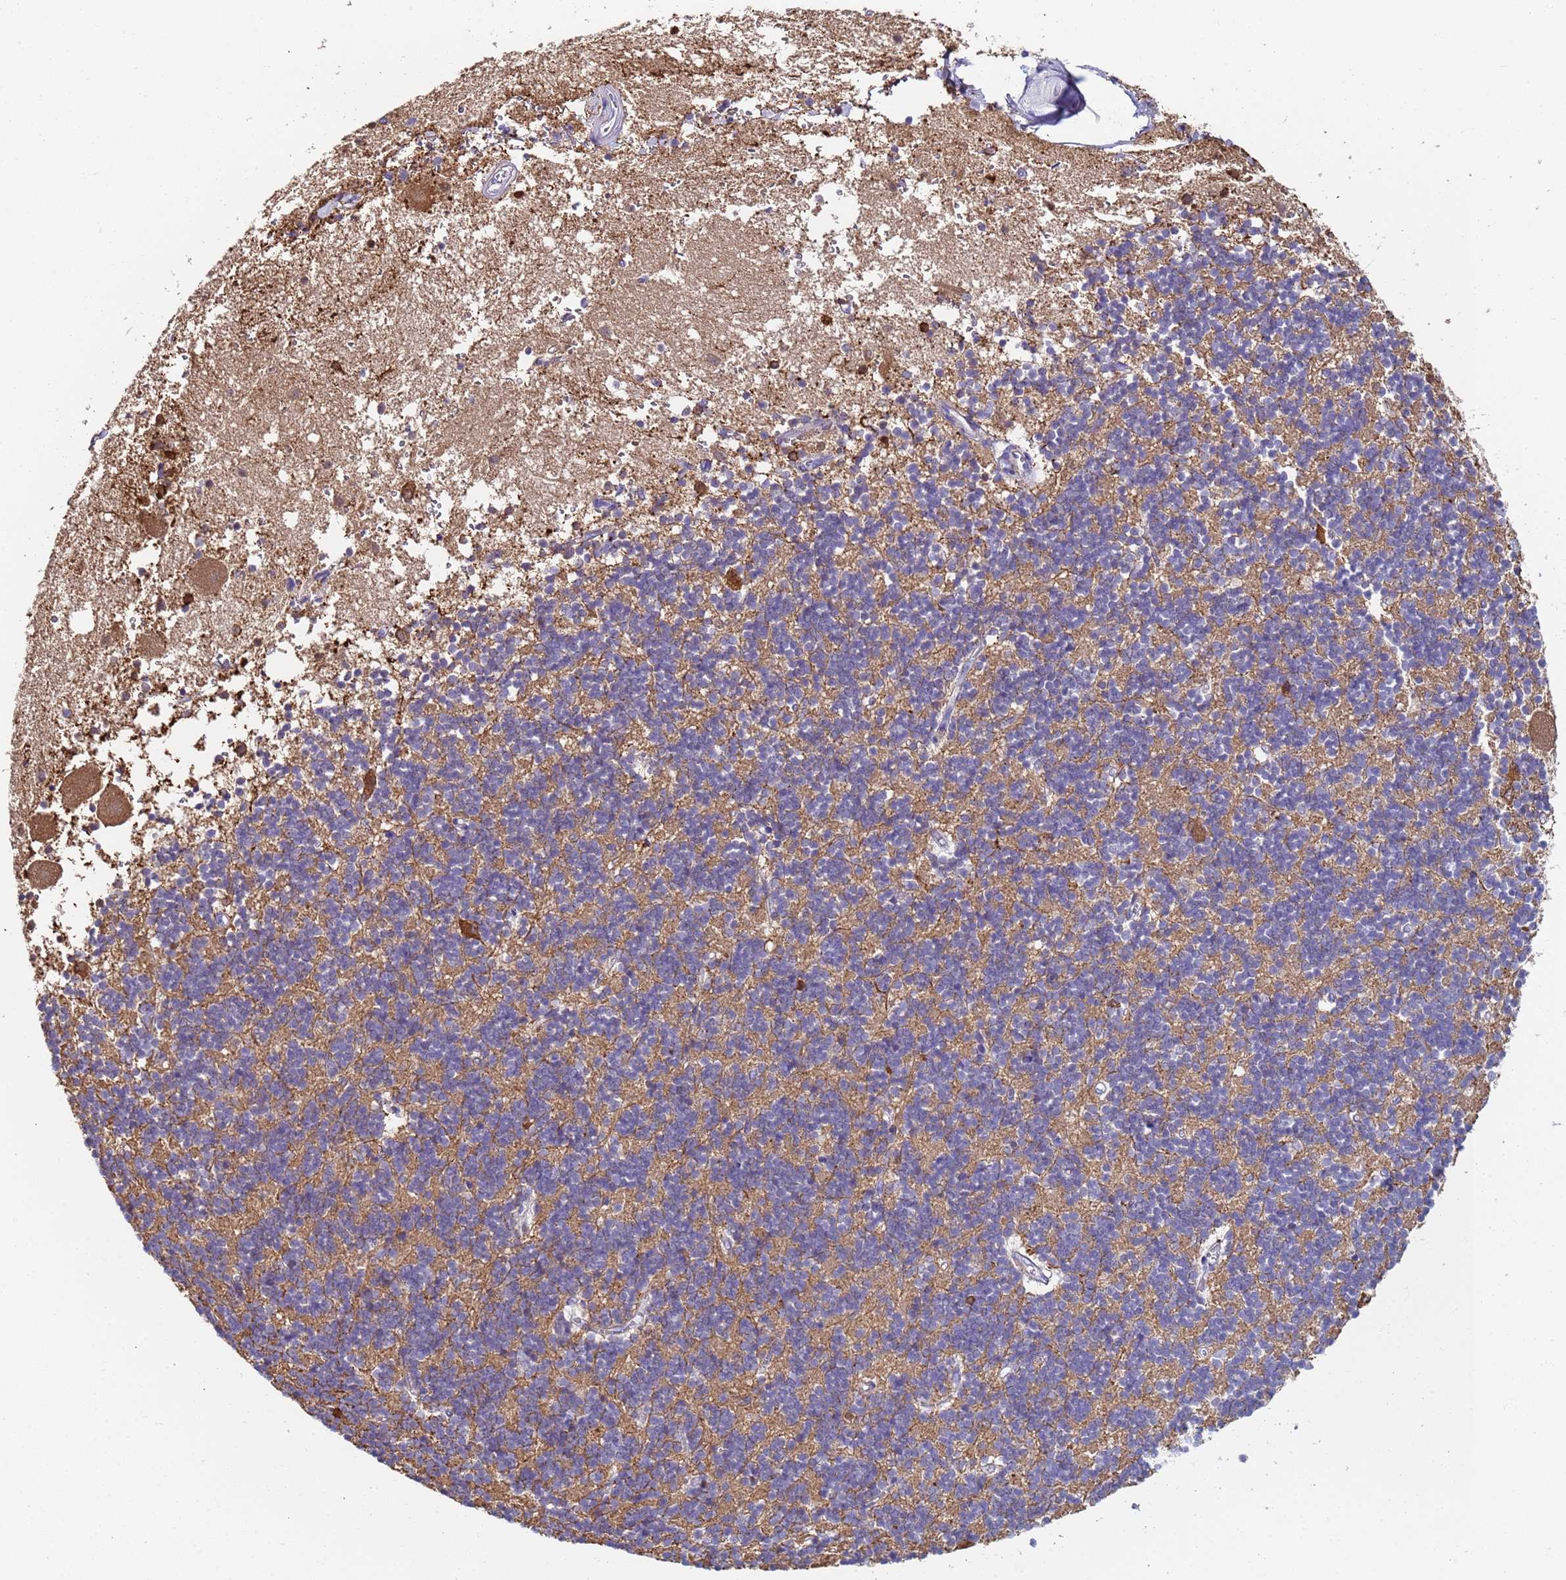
{"staining": {"intensity": "moderate", "quantity": "25%-75%", "location": "cytoplasmic/membranous"}, "tissue": "cerebellum", "cell_type": "Cells in granular layer", "image_type": "normal", "snomed": [{"axis": "morphology", "description": "Normal tissue, NOS"}, {"axis": "topography", "description": "Cerebellum"}], "caption": "Brown immunohistochemical staining in normal human cerebellum reveals moderate cytoplasmic/membranous expression in approximately 25%-75% of cells in granular layer. The staining is performed using DAB (3,3'-diaminobenzidine) brown chromogen to label protein expression. The nuclei are counter-stained blue using hematoxylin.", "gene": "PAQR7", "patient": {"sex": "male", "age": 54}}